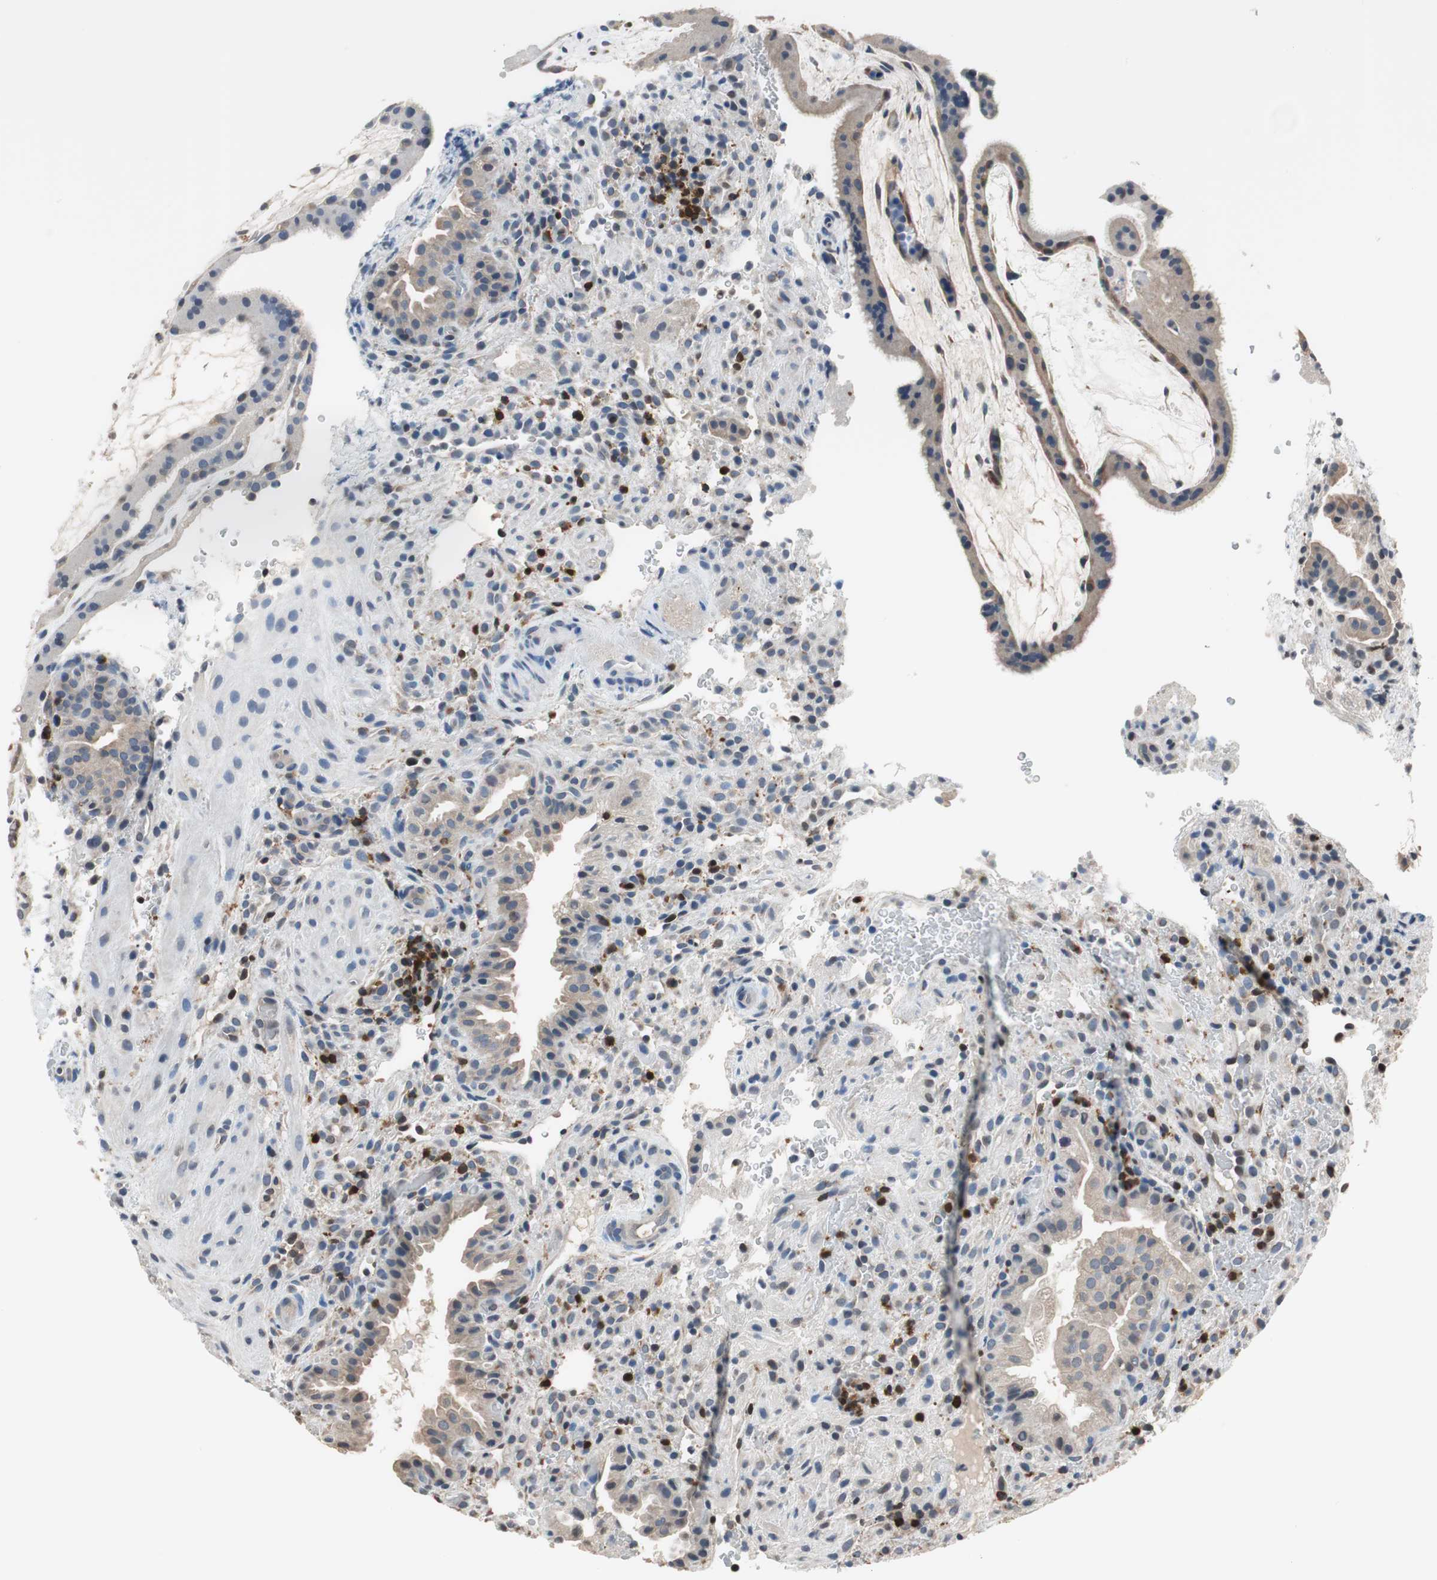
{"staining": {"intensity": "weak", "quantity": "<25%", "location": "cytoplasmic/membranous"}, "tissue": "placenta", "cell_type": "Decidual cells", "image_type": "normal", "snomed": [{"axis": "morphology", "description": "Normal tissue, NOS"}, {"axis": "topography", "description": "Placenta"}], "caption": "Immunohistochemistry (IHC) of benign human placenta demonstrates no expression in decidual cells. (Stains: DAB immunohistochemistry (IHC) with hematoxylin counter stain, Microscopy: brightfield microscopy at high magnification).", "gene": "NFATC2", "patient": {"sex": "female", "age": 19}}